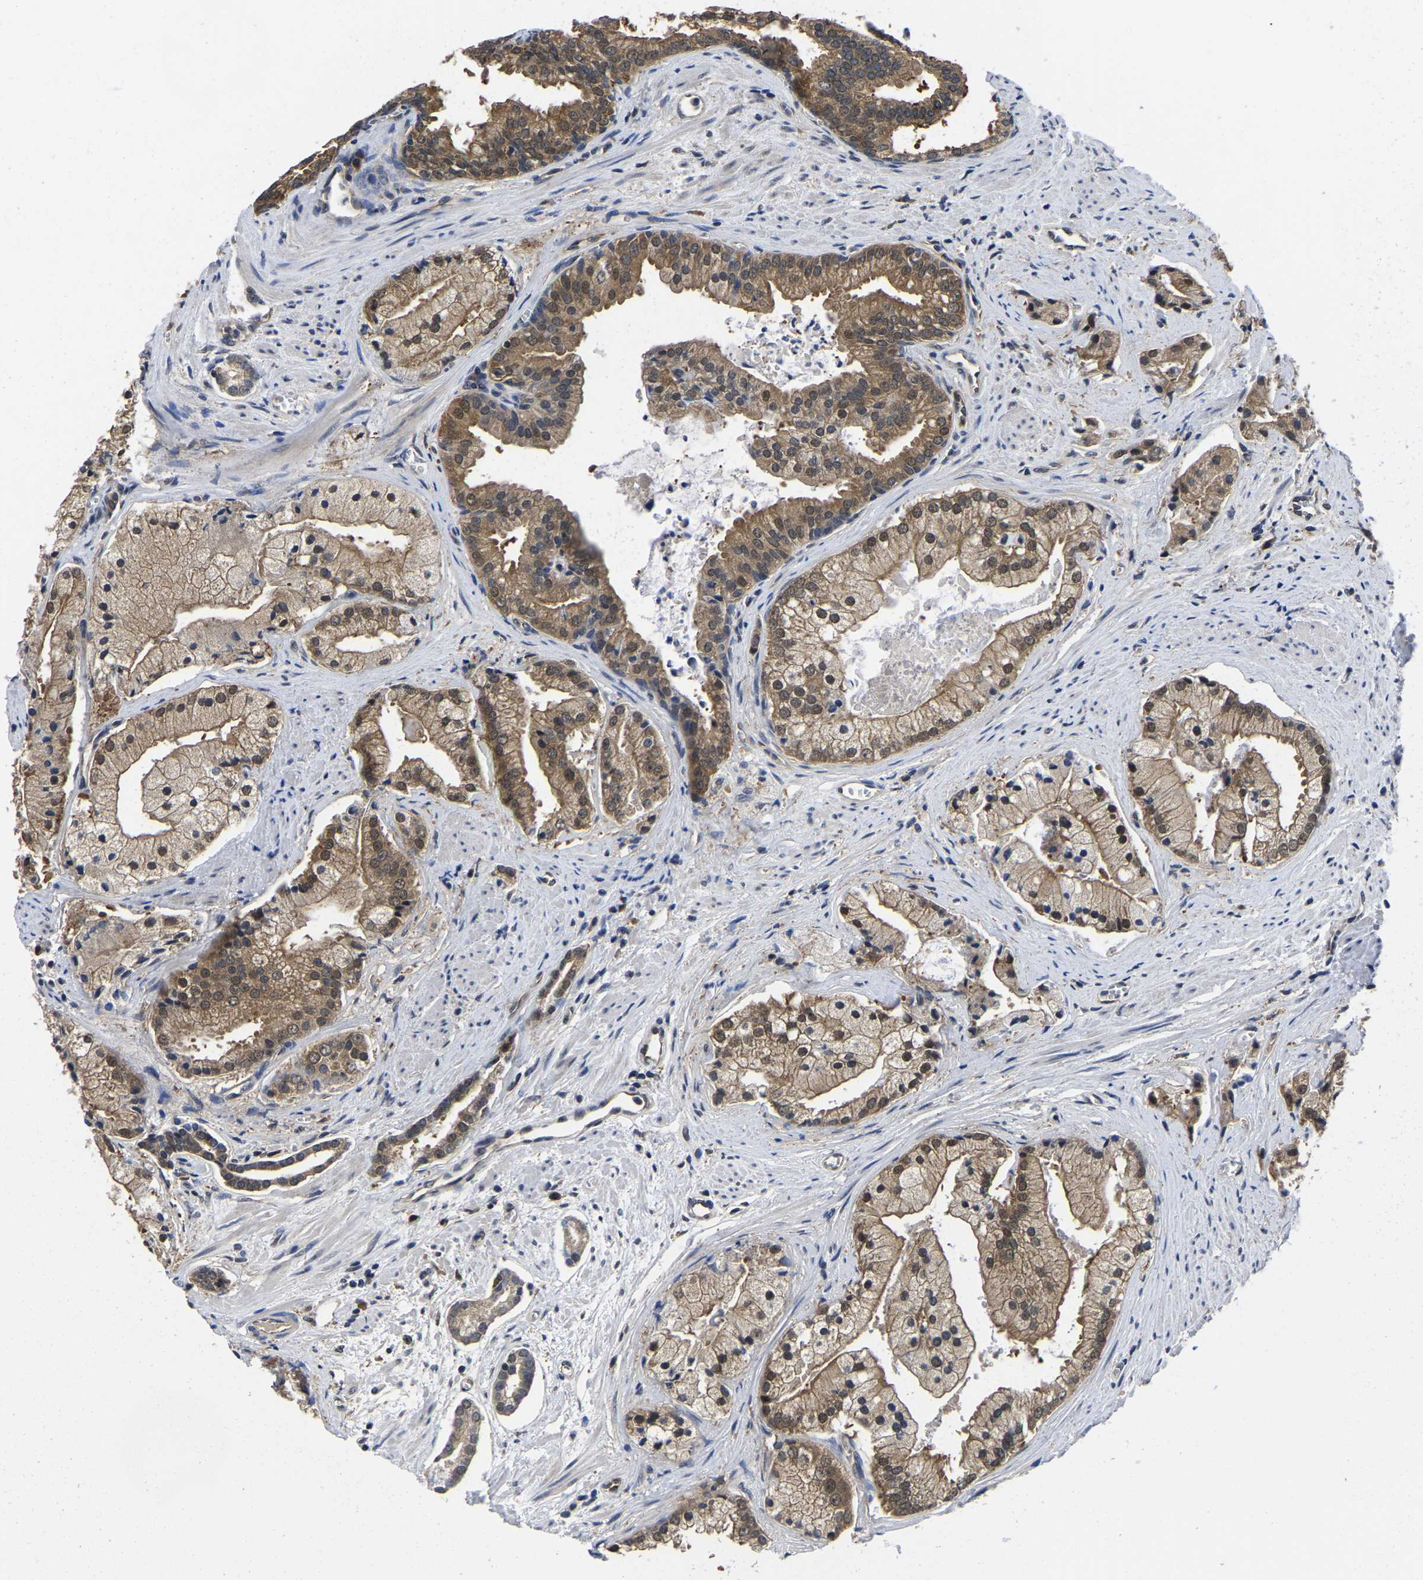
{"staining": {"intensity": "moderate", "quantity": ">75%", "location": "cytoplasmic/membranous,nuclear"}, "tissue": "prostate cancer", "cell_type": "Tumor cells", "image_type": "cancer", "snomed": [{"axis": "morphology", "description": "Adenocarcinoma, High grade"}, {"axis": "topography", "description": "Prostate"}], "caption": "The photomicrograph reveals a brown stain indicating the presence of a protein in the cytoplasmic/membranous and nuclear of tumor cells in prostate adenocarcinoma (high-grade).", "gene": "MCOLN2", "patient": {"sex": "male", "age": 67}}